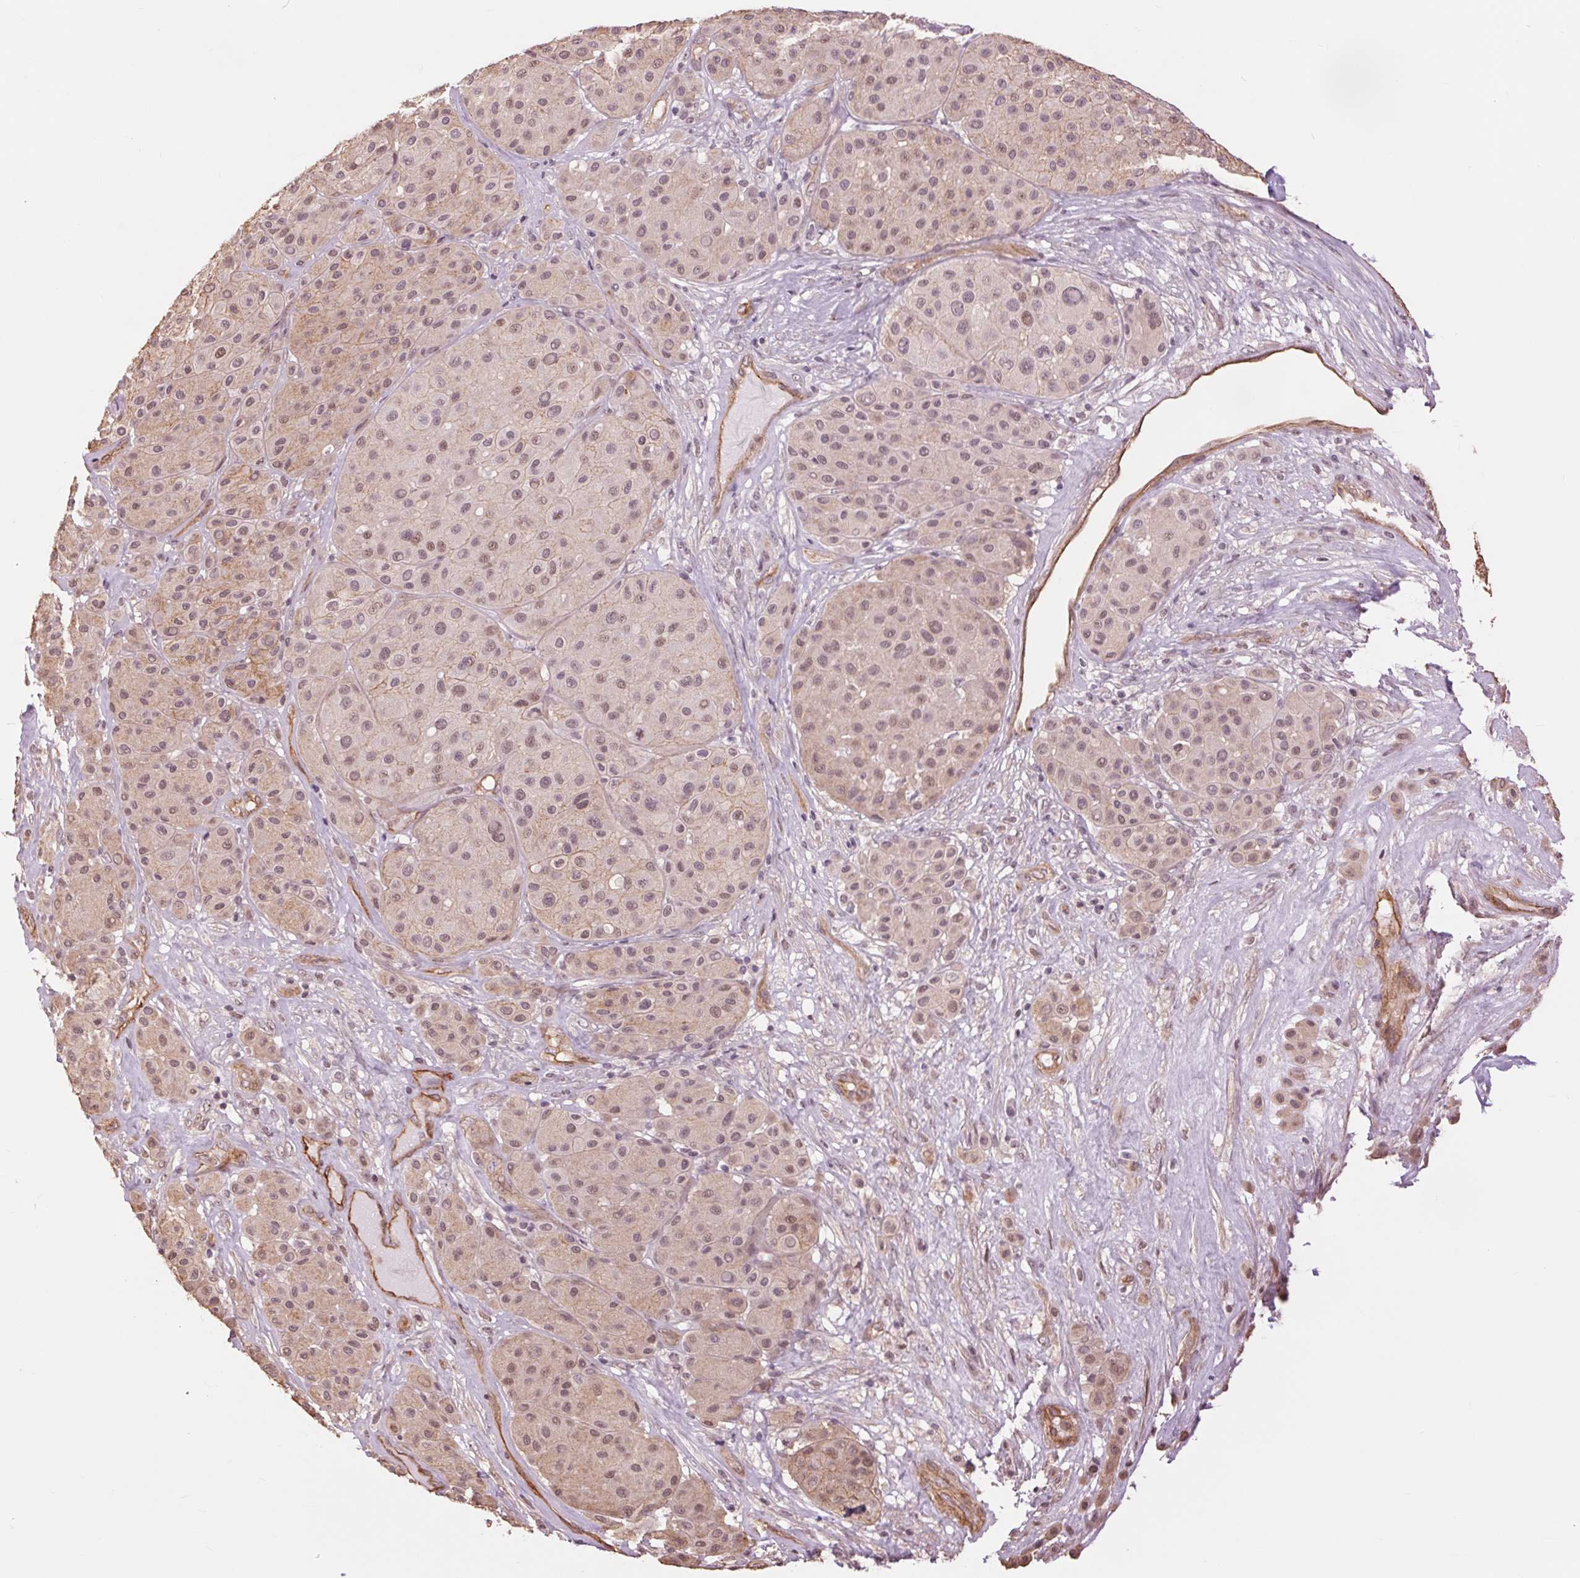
{"staining": {"intensity": "weak", "quantity": "25%-75%", "location": "cytoplasmic/membranous,nuclear"}, "tissue": "melanoma", "cell_type": "Tumor cells", "image_type": "cancer", "snomed": [{"axis": "morphology", "description": "Malignant melanoma, Metastatic site"}, {"axis": "topography", "description": "Smooth muscle"}], "caption": "Brown immunohistochemical staining in malignant melanoma (metastatic site) demonstrates weak cytoplasmic/membranous and nuclear expression in about 25%-75% of tumor cells.", "gene": "PALM", "patient": {"sex": "male", "age": 41}}